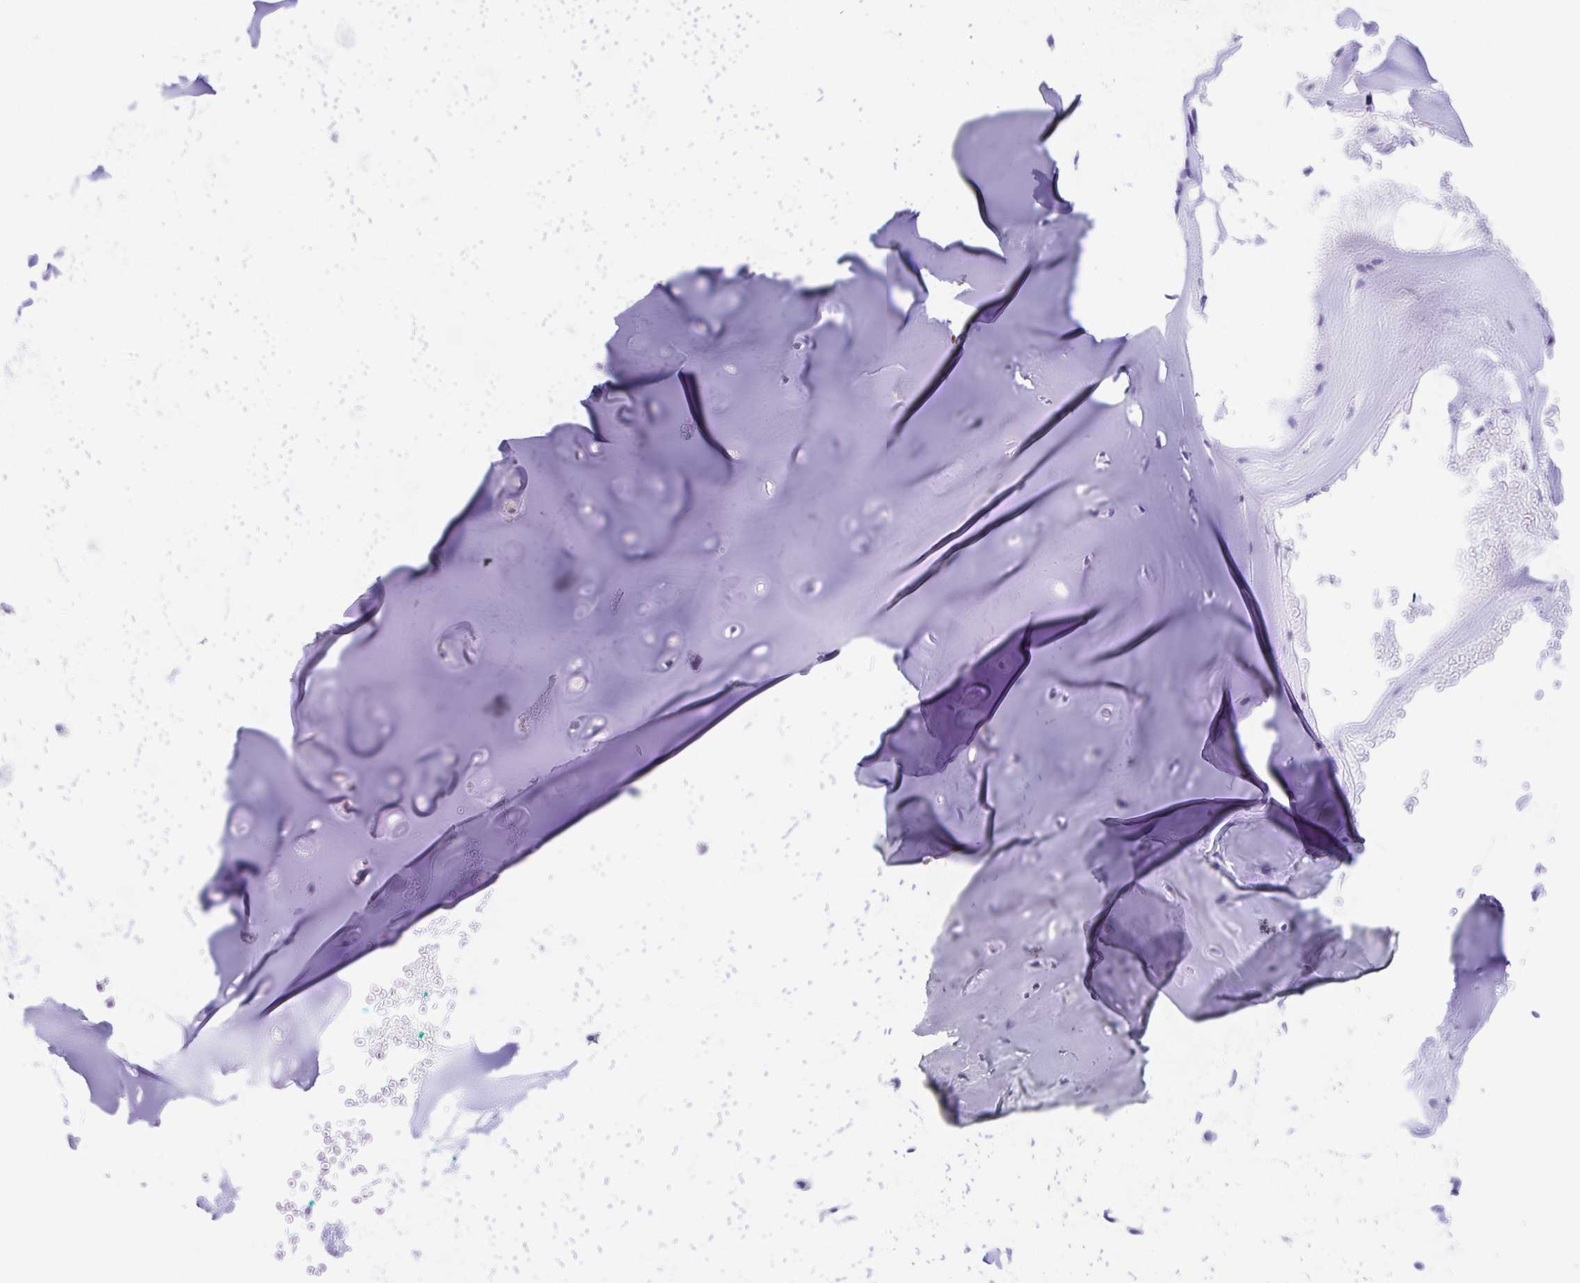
{"staining": {"intensity": "negative", "quantity": "none", "location": "none"}, "tissue": "adipose tissue", "cell_type": "Adipocytes", "image_type": "normal", "snomed": [{"axis": "morphology", "description": "Normal tissue, NOS"}, {"axis": "morphology", "description": "Basal cell carcinoma"}, {"axis": "topography", "description": "Cartilage tissue"}, {"axis": "topography", "description": "Nasopharynx"}, {"axis": "topography", "description": "Oral tissue"}], "caption": "DAB immunohistochemical staining of benign human adipose tissue exhibits no significant expression in adipocytes. Nuclei are stained in blue.", "gene": "KRTDAP", "patient": {"sex": "female", "age": 77}}